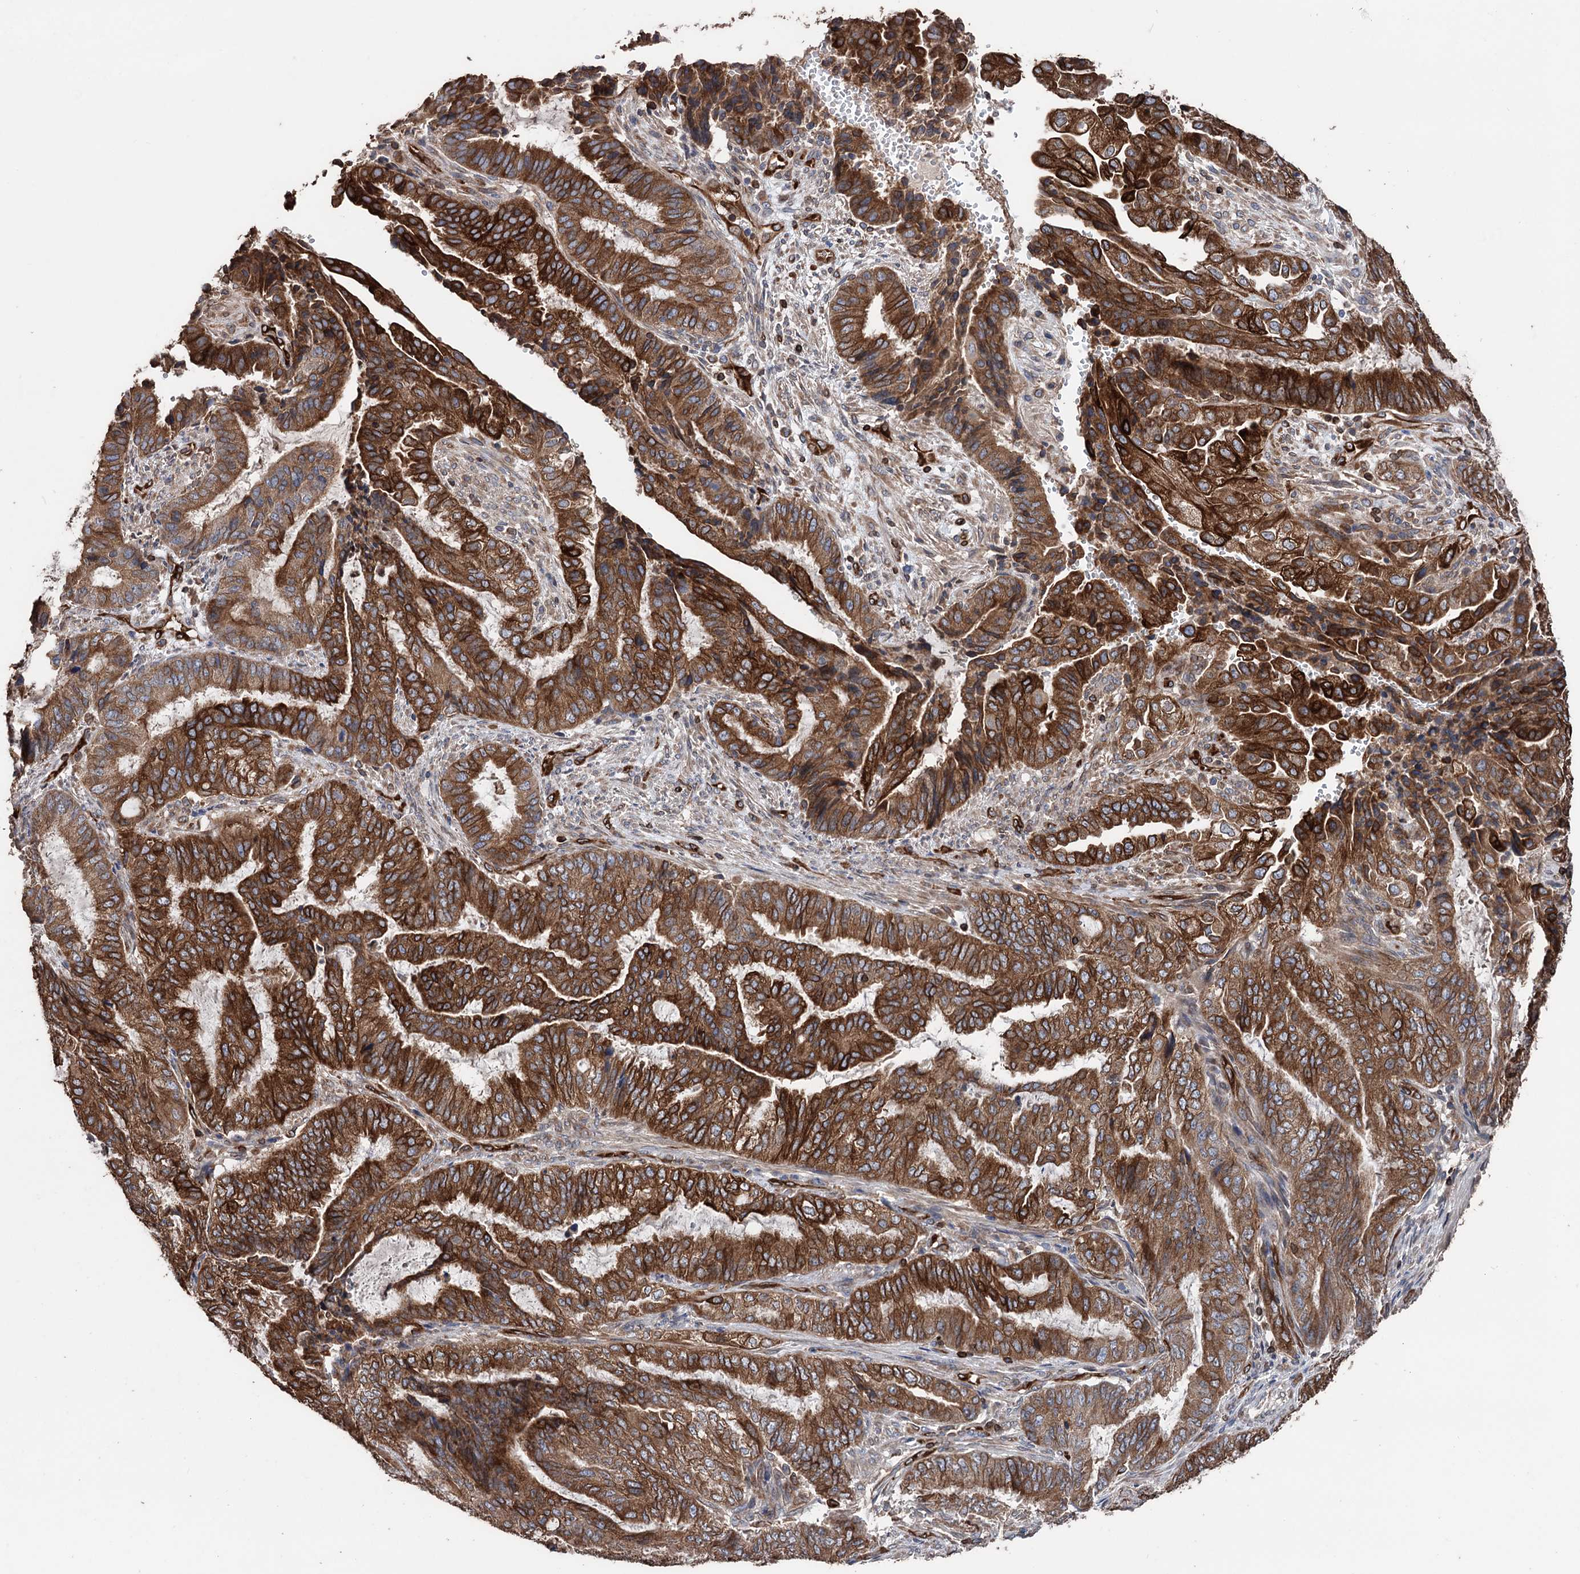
{"staining": {"intensity": "moderate", "quantity": ">75%", "location": "cytoplasmic/membranous"}, "tissue": "endometrial cancer", "cell_type": "Tumor cells", "image_type": "cancer", "snomed": [{"axis": "morphology", "description": "Adenocarcinoma, NOS"}, {"axis": "topography", "description": "Endometrium"}], "caption": "Protein expression analysis of endometrial adenocarcinoma exhibits moderate cytoplasmic/membranous expression in approximately >75% of tumor cells.", "gene": "STING1", "patient": {"sex": "female", "age": 51}}